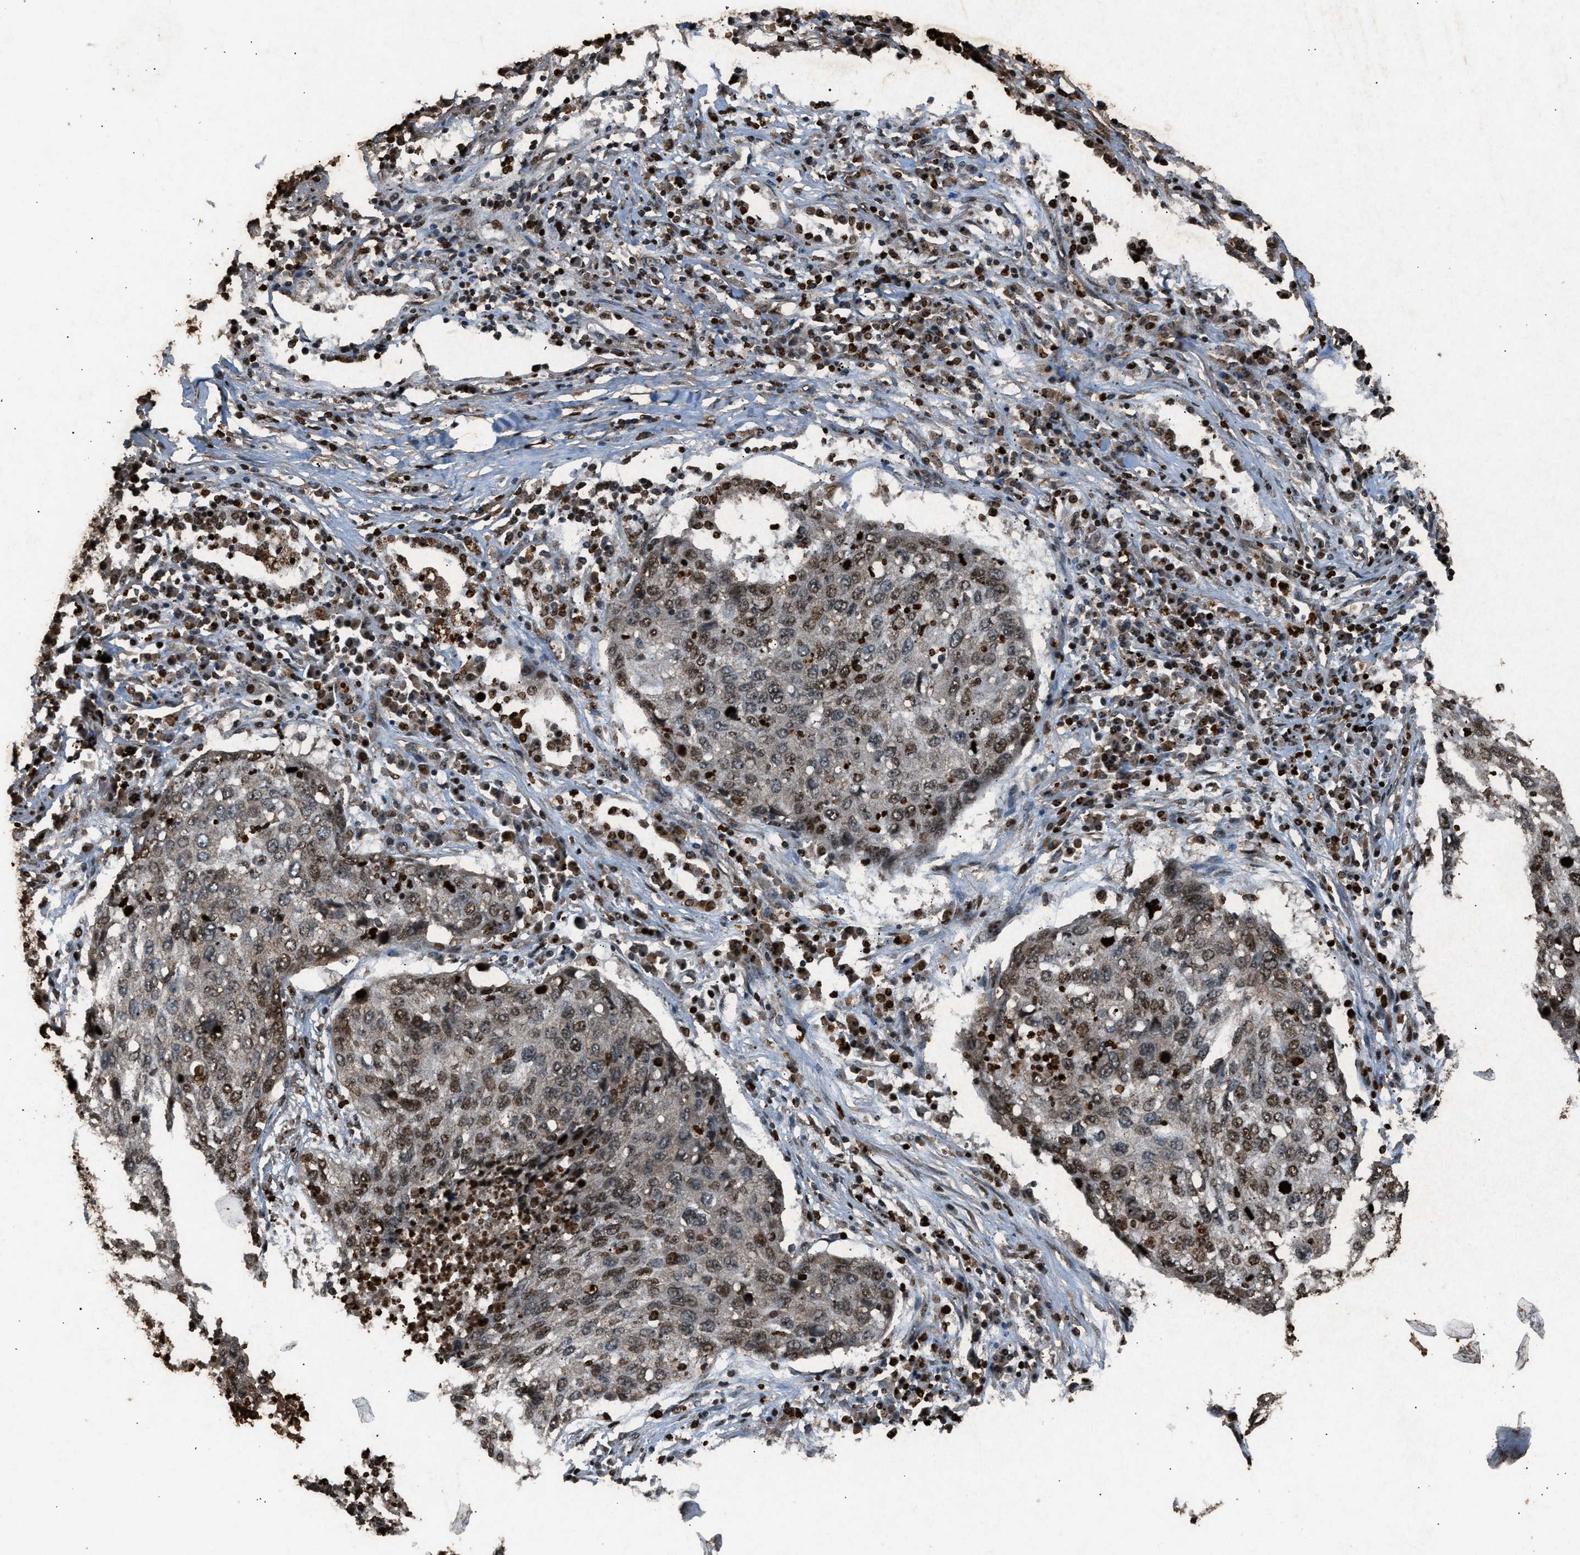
{"staining": {"intensity": "weak", "quantity": ">75%", "location": "cytoplasmic/membranous,nuclear"}, "tissue": "lung cancer", "cell_type": "Tumor cells", "image_type": "cancer", "snomed": [{"axis": "morphology", "description": "Squamous cell carcinoma, NOS"}, {"axis": "topography", "description": "Lung"}], "caption": "This photomicrograph shows immunohistochemistry (IHC) staining of lung squamous cell carcinoma, with low weak cytoplasmic/membranous and nuclear positivity in approximately >75% of tumor cells.", "gene": "PSMD1", "patient": {"sex": "female", "age": 63}}